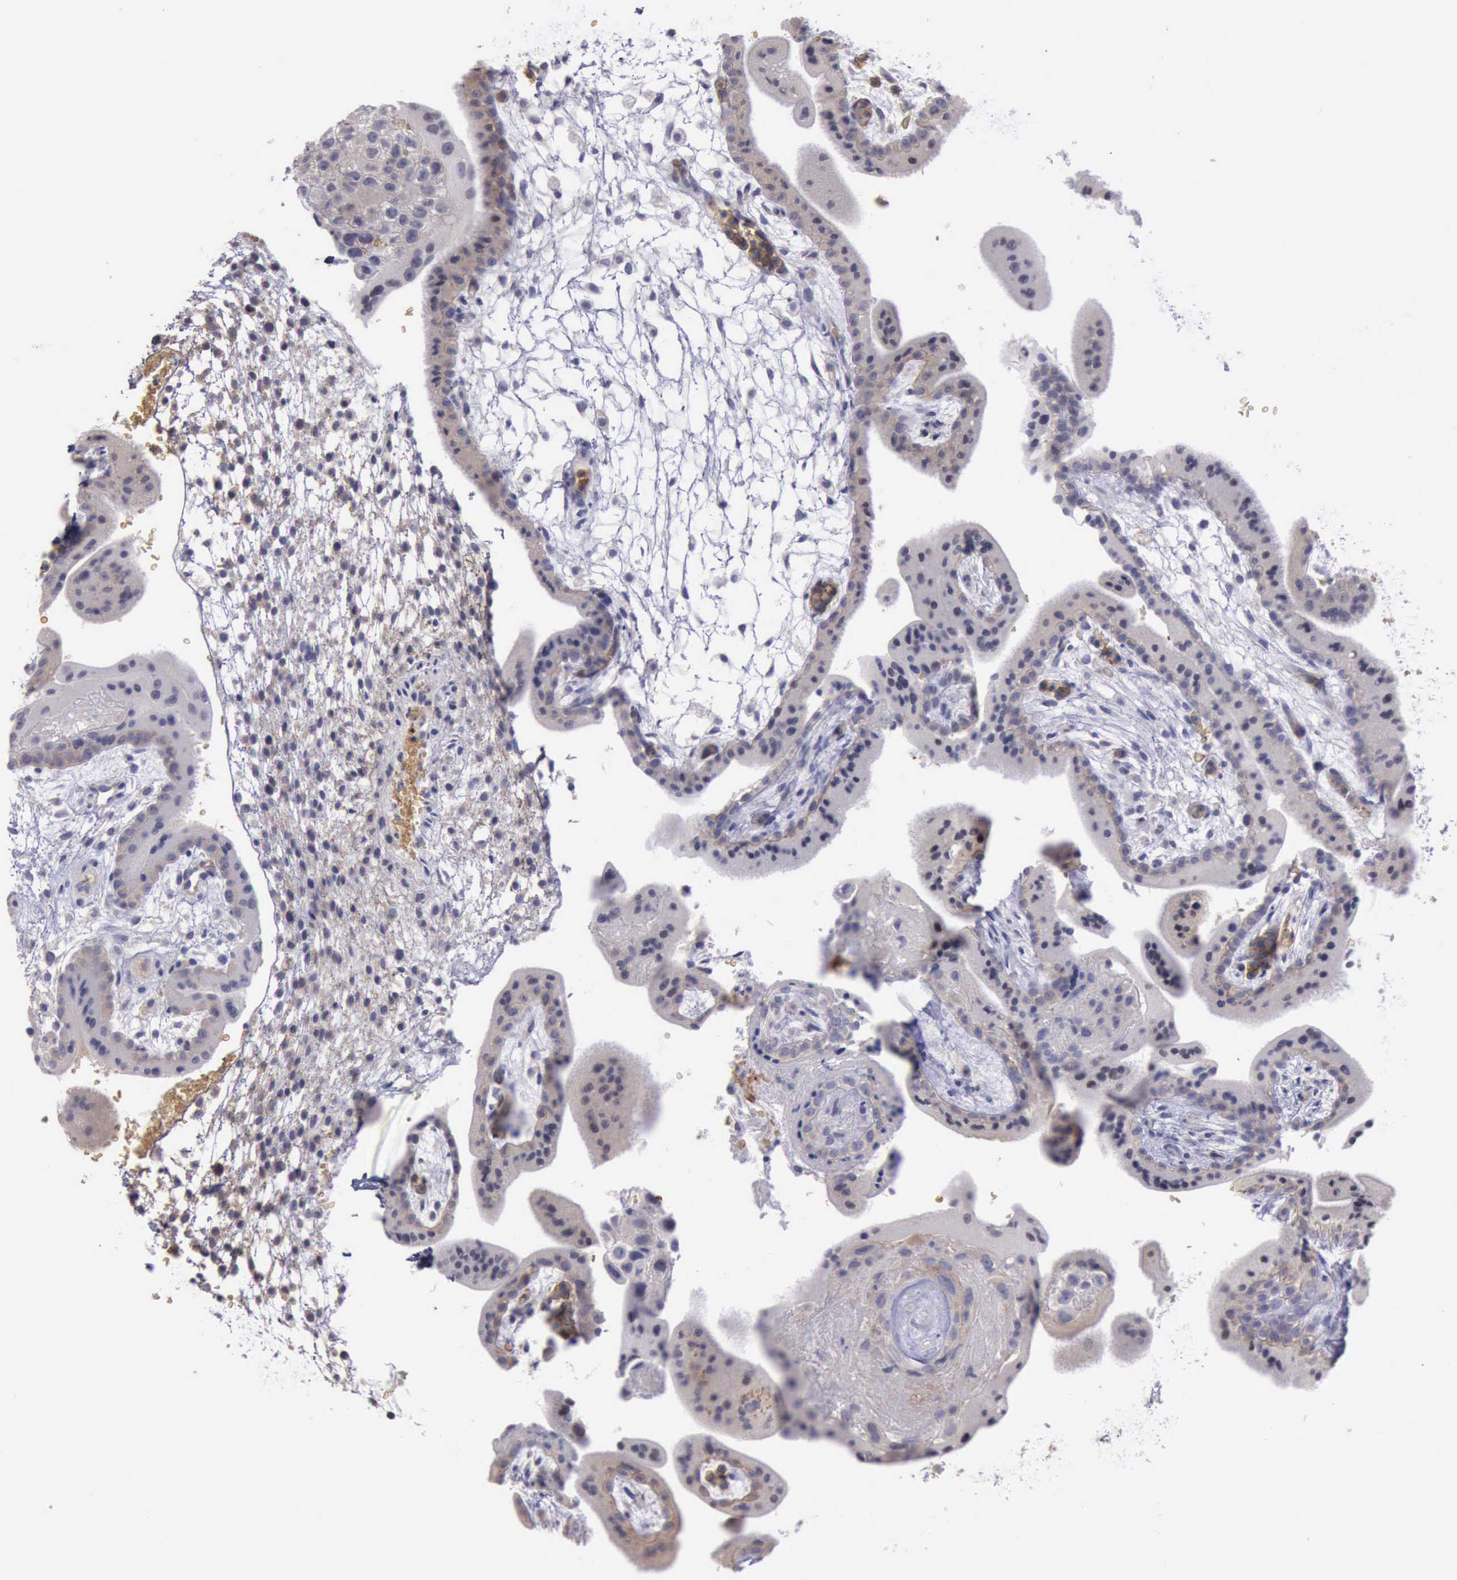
{"staining": {"intensity": "negative", "quantity": "none", "location": "none"}, "tissue": "placenta", "cell_type": "Decidual cells", "image_type": "normal", "snomed": [{"axis": "morphology", "description": "Normal tissue, NOS"}, {"axis": "topography", "description": "Placenta"}], "caption": "DAB immunohistochemical staining of unremarkable human placenta demonstrates no significant positivity in decidual cells.", "gene": "CEP128", "patient": {"sex": "female", "age": 35}}